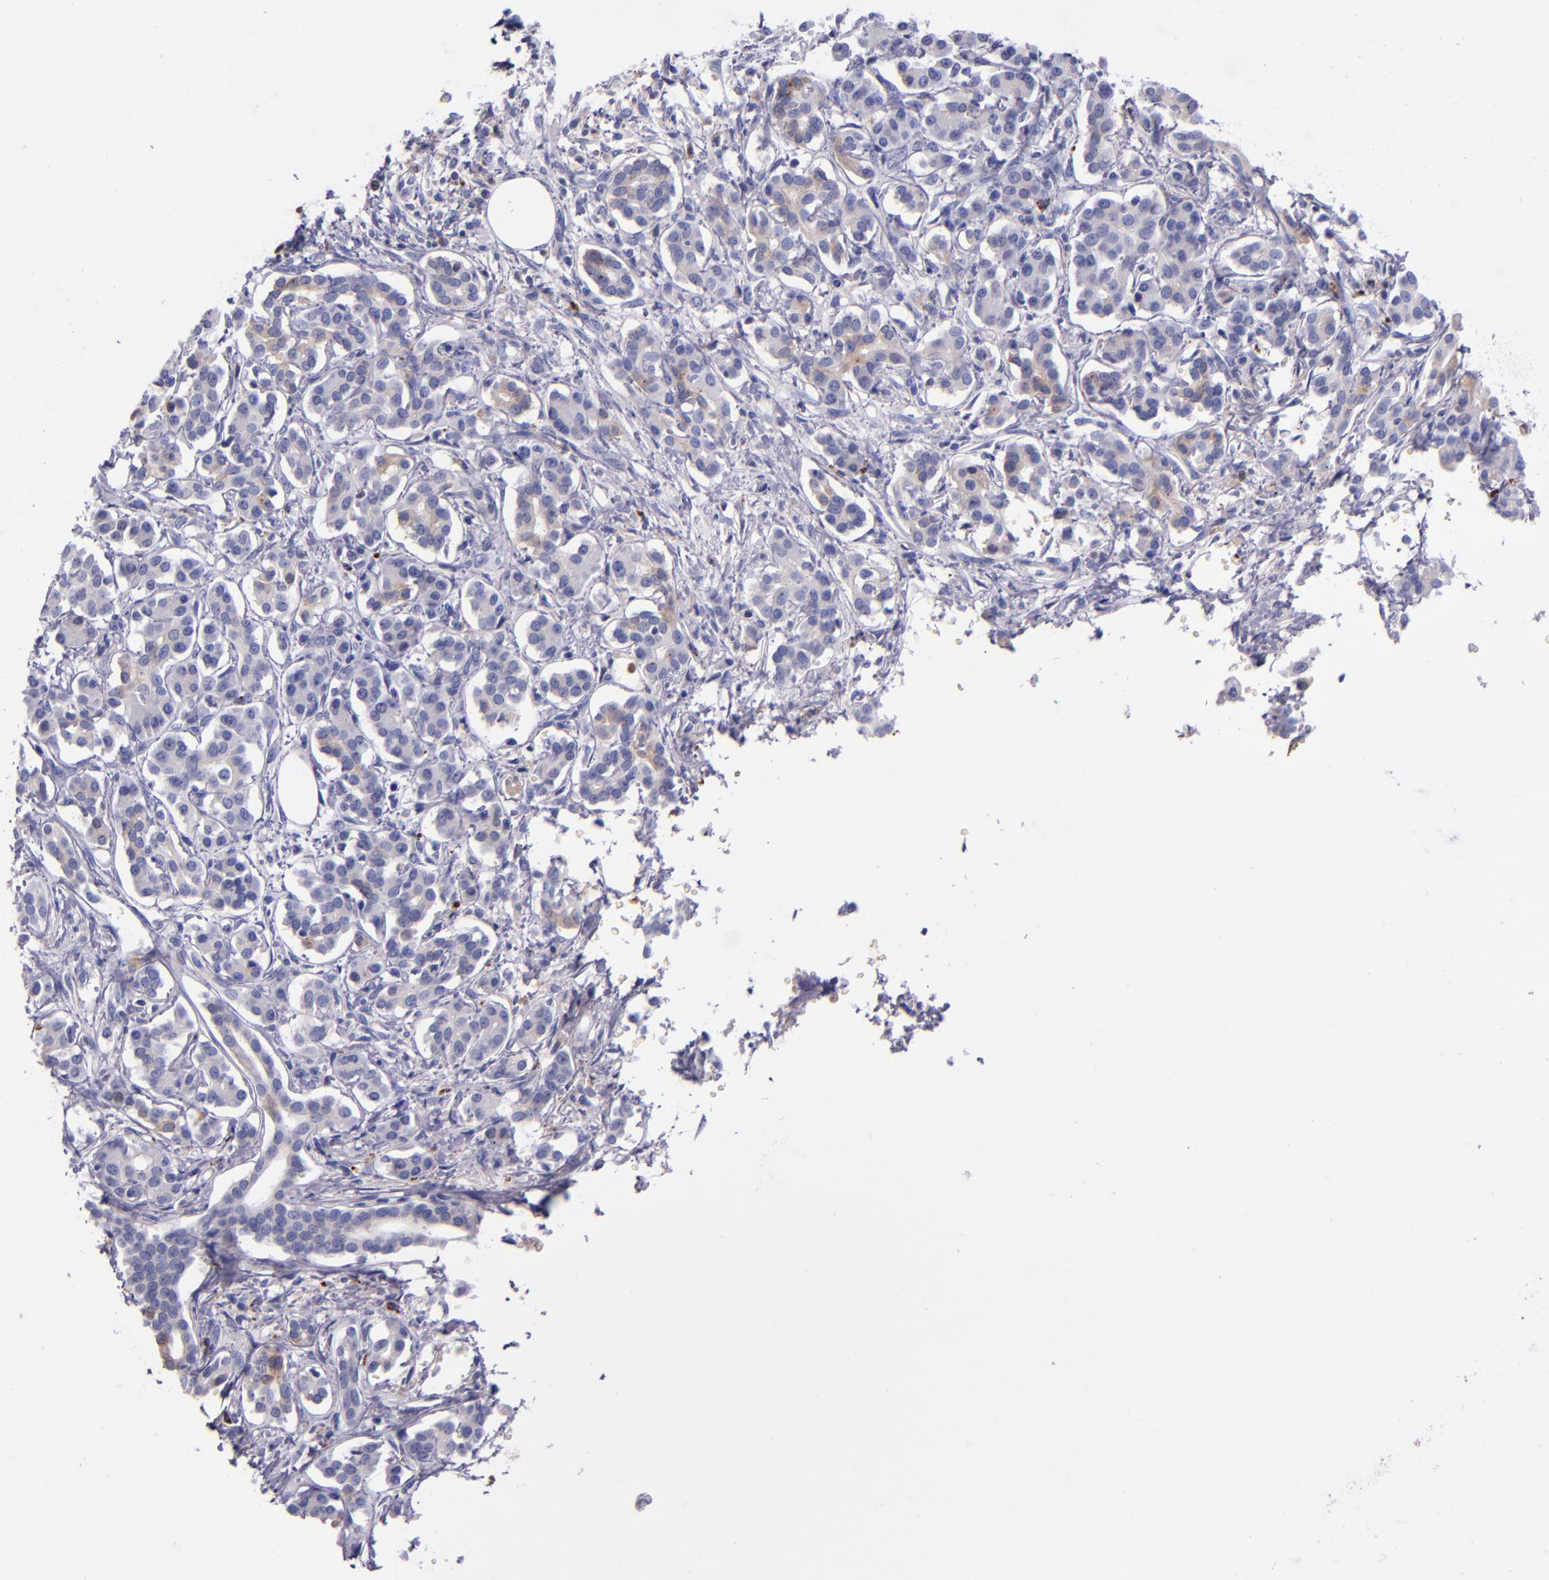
{"staining": {"intensity": "moderate", "quantity": "<25%", "location": "cytoplasmic/membranous"}, "tissue": "pancreatic cancer", "cell_type": "Tumor cells", "image_type": "cancer", "snomed": [{"axis": "morphology", "description": "Normal tissue, NOS"}, {"axis": "topography", "description": "Pancreas"}], "caption": "Tumor cells show moderate cytoplasmic/membranous expression in about <25% of cells in pancreatic cancer.", "gene": "KNG1", "patient": {"sex": "male", "age": 42}}